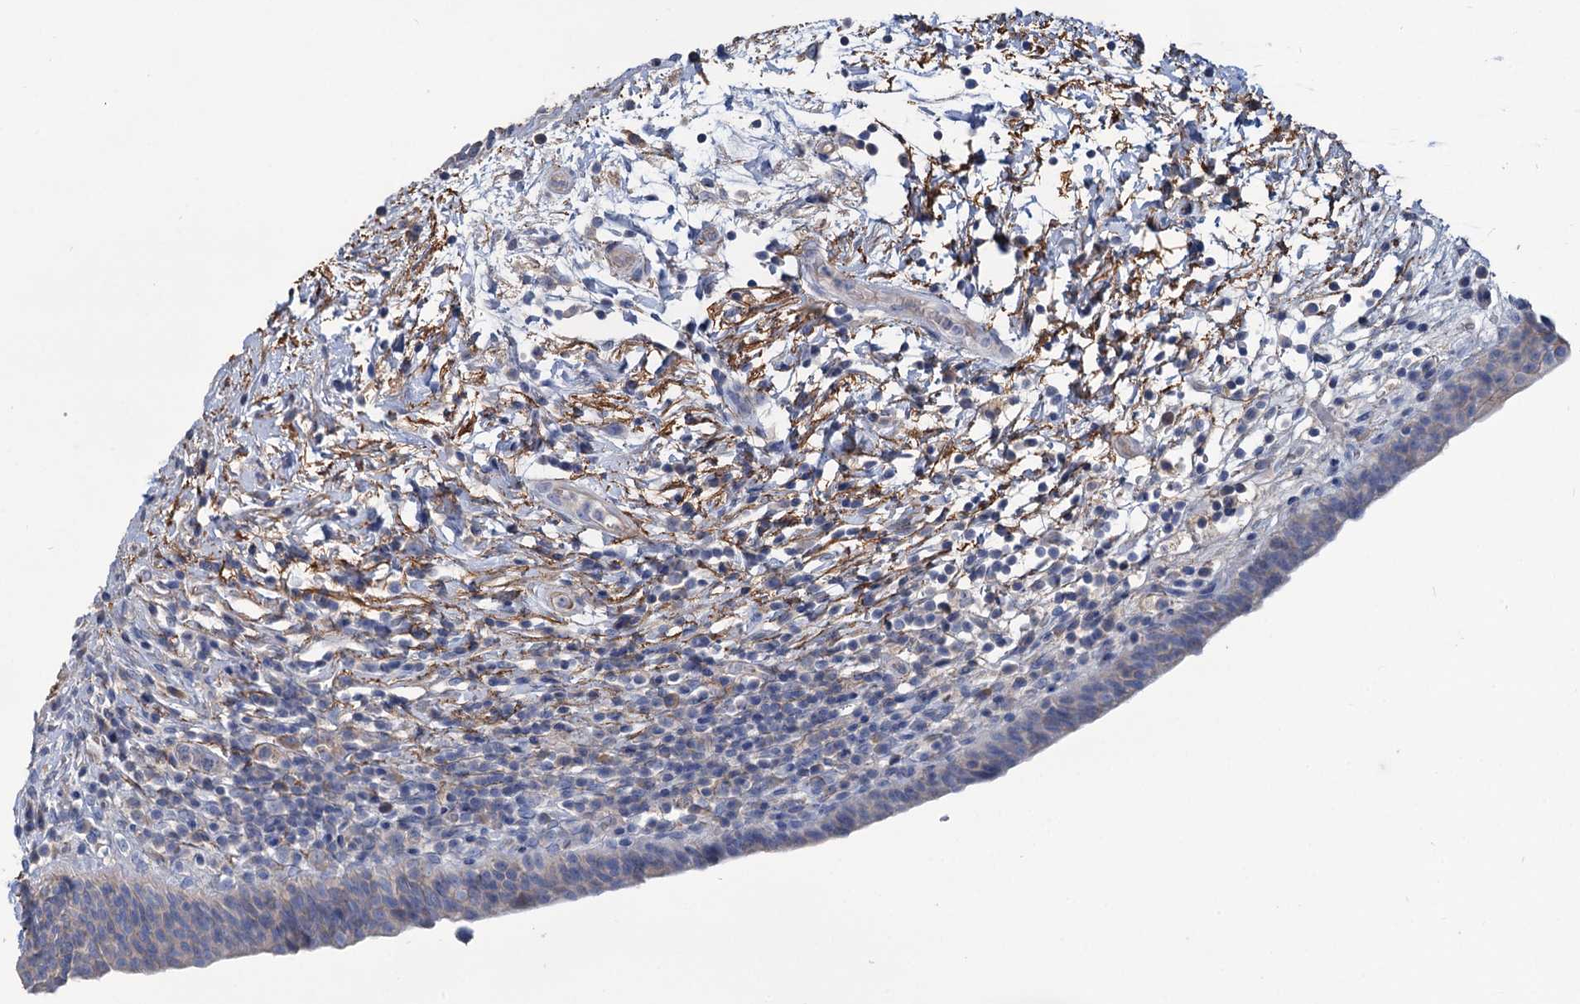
{"staining": {"intensity": "weak", "quantity": "<25%", "location": "cytoplasmic/membranous"}, "tissue": "urinary bladder", "cell_type": "Urothelial cells", "image_type": "normal", "snomed": [{"axis": "morphology", "description": "Normal tissue, NOS"}, {"axis": "topography", "description": "Urinary bladder"}], "caption": "Protein analysis of benign urinary bladder shows no significant staining in urothelial cells. (DAB immunohistochemistry visualized using brightfield microscopy, high magnification).", "gene": "URAD", "patient": {"sex": "male", "age": 83}}